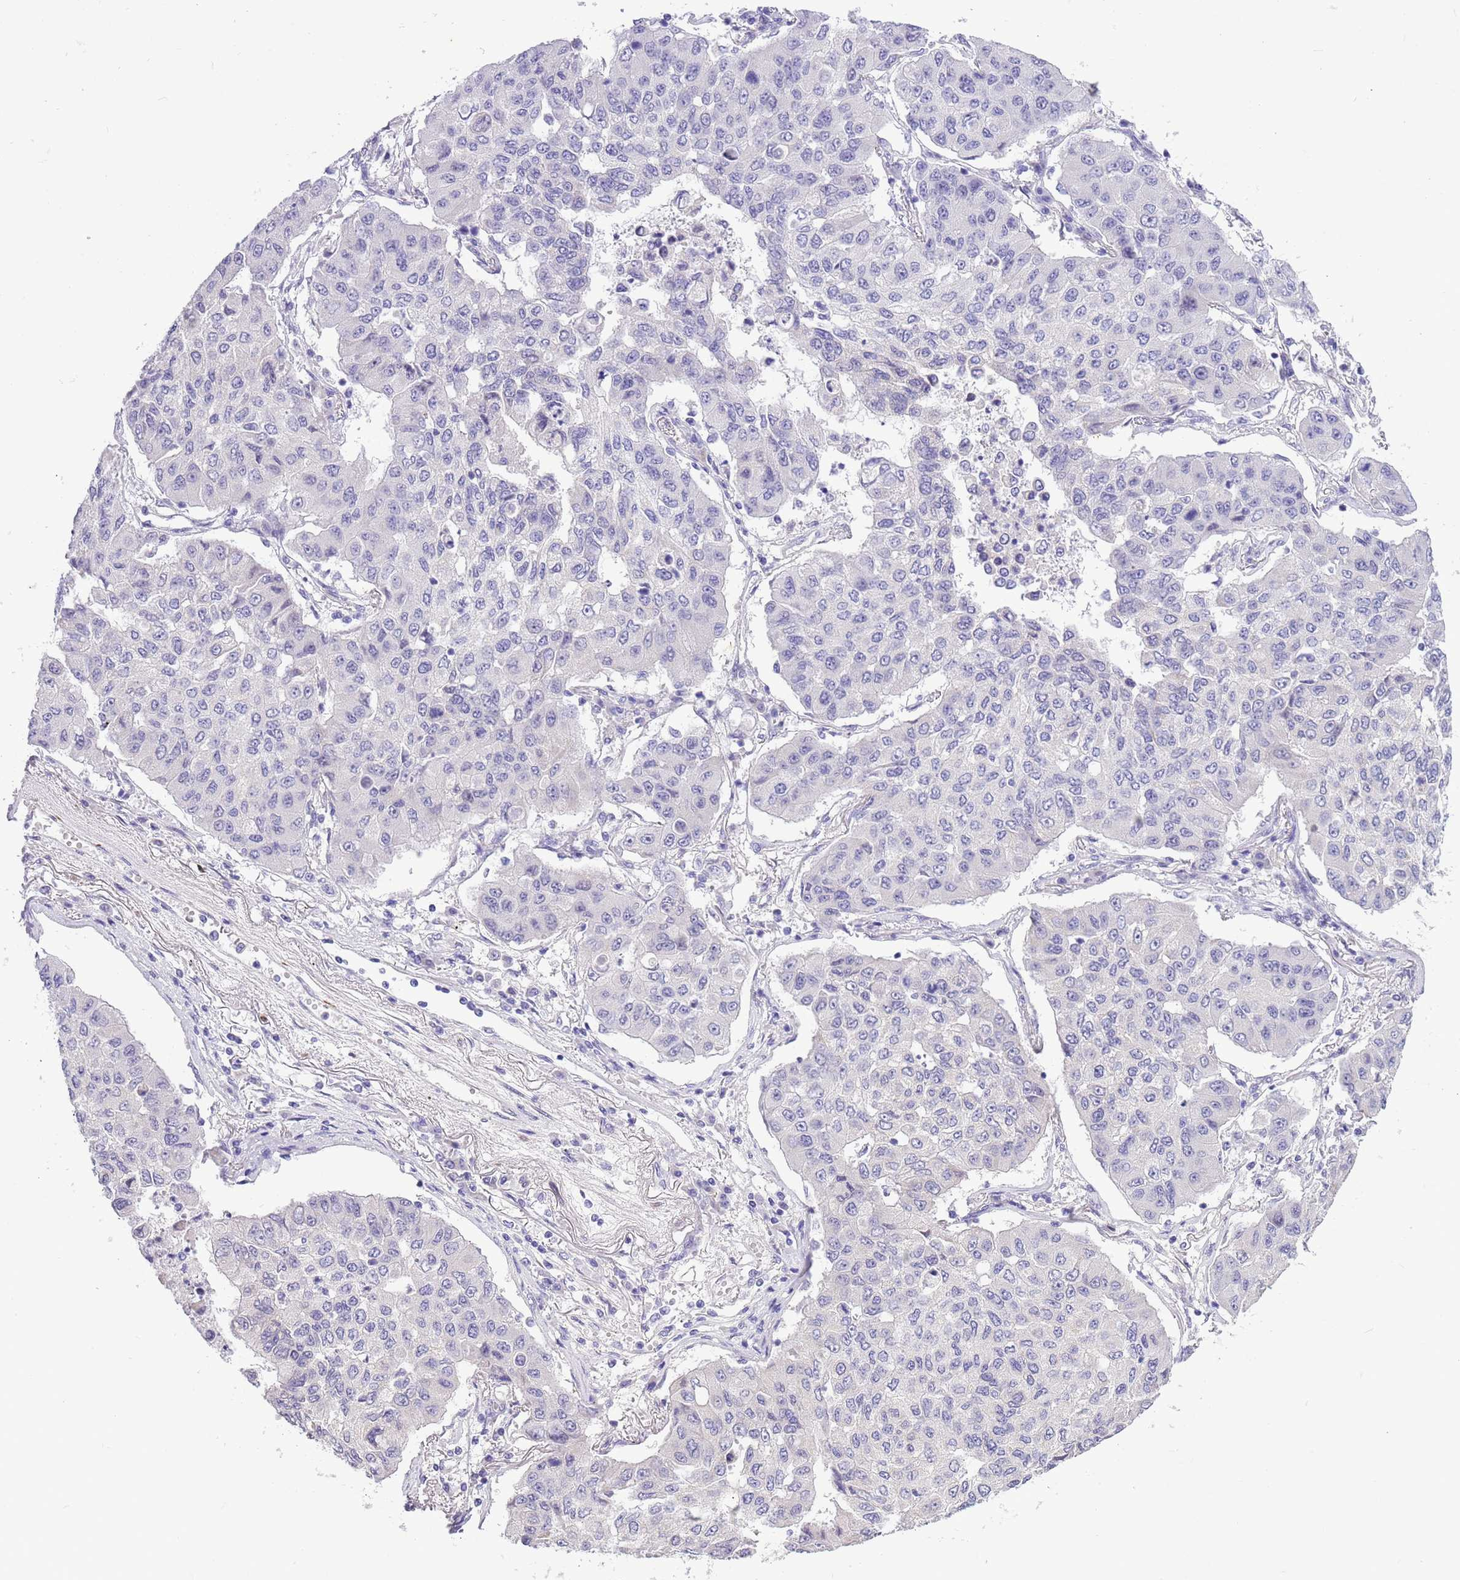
{"staining": {"intensity": "negative", "quantity": "none", "location": "none"}, "tissue": "lung cancer", "cell_type": "Tumor cells", "image_type": "cancer", "snomed": [{"axis": "morphology", "description": "Squamous cell carcinoma, NOS"}, {"axis": "topography", "description": "Lung"}], "caption": "DAB (3,3'-diaminobenzidine) immunohistochemical staining of human lung cancer (squamous cell carcinoma) shows no significant expression in tumor cells.", "gene": "NET1", "patient": {"sex": "male", "age": 74}}